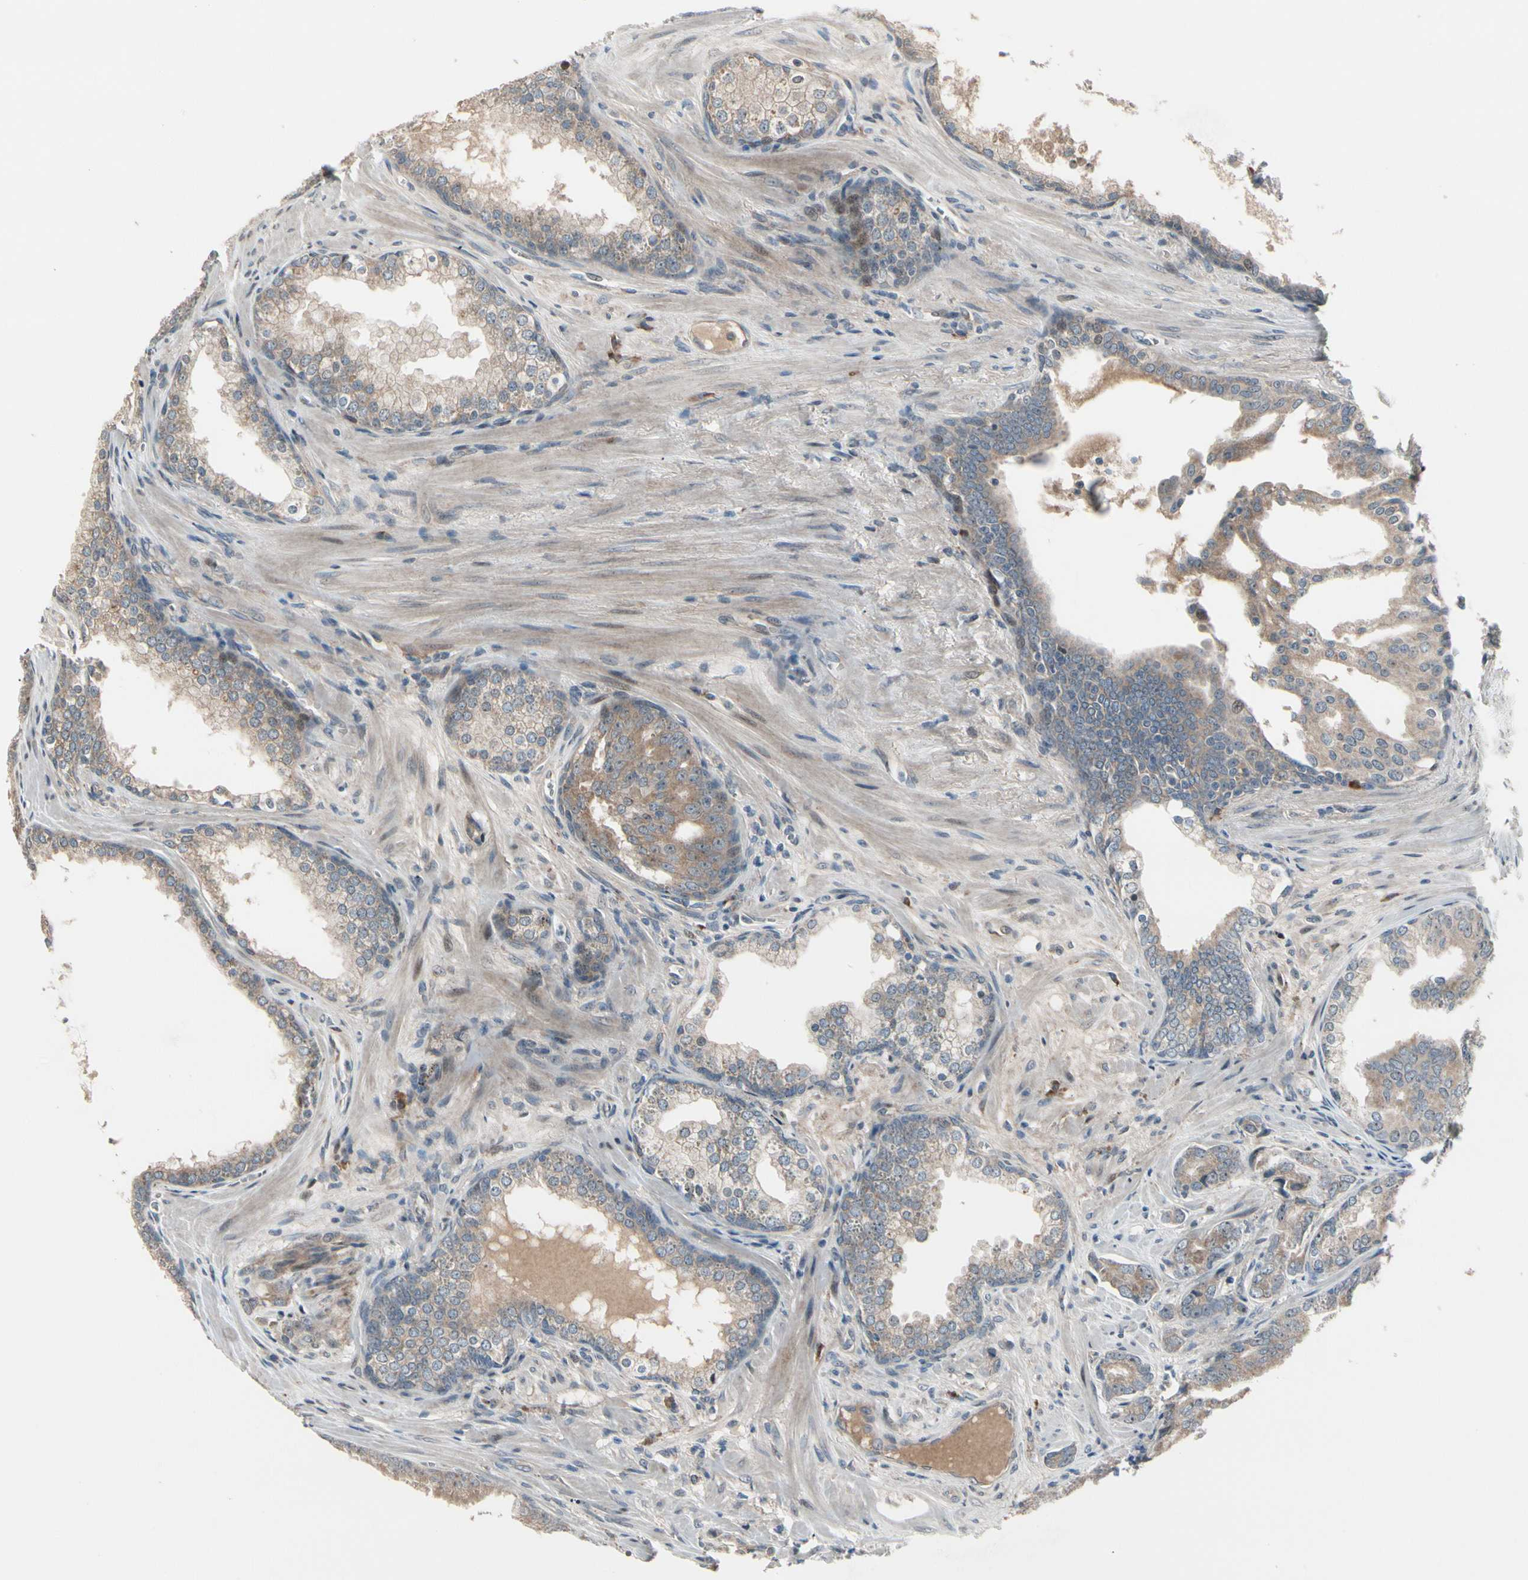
{"staining": {"intensity": "weak", "quantity": ">75%", "location": "cytoplasmic/membranous"}, "tissue": "prostate cancer", "cell_type": "Tumor cells", "image_type": "cancer", "snomed": [{"axis": "morphology", "description": "Adenocarcinoma, Low grade"}, {"axis": "topography", "description": "Prostate"}], "caption": "Human adenocarcinoma (low-grade) (prostate) stained with a protein marker shows weak staining in tumor cells.", "gene": "SNX29", "patient": {"sex": "male", "age": 58}}